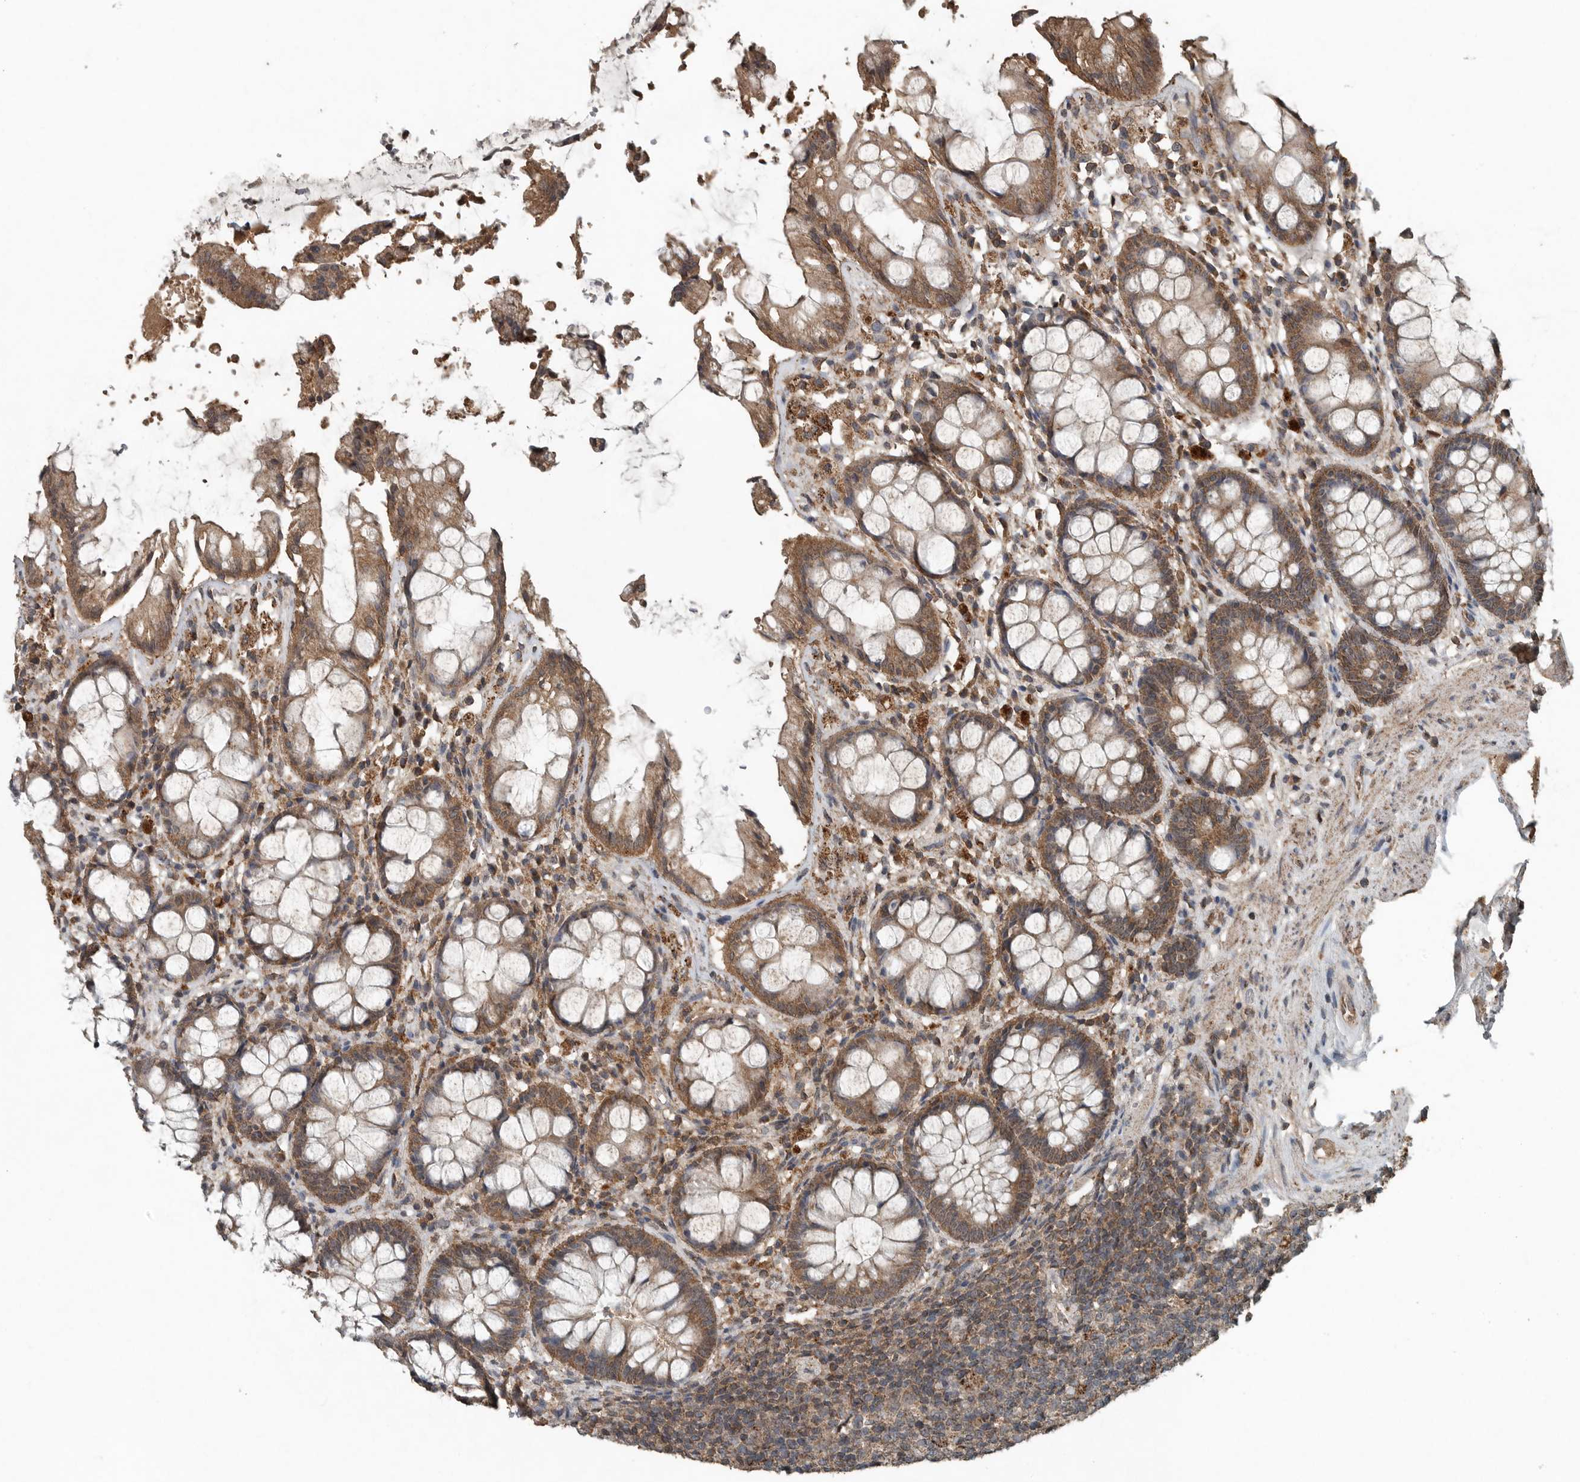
{"staining": {"intensity": "moderate", "quantity": ">75%", "location": "cytoplasmic/membranous"}, "tissue": "rectum", "cell_type": "Glandular cells", "image_type": "normal", "snomed": [{"axis": "morphology", "description": "Normal tissue, NOS"}, {"axis": "topography", "description": "Rectum"}], "caption": "Rectum stained with DAB immunohistochemistry reveals medium levels of moderate cytoplasmic/membranous positivity in approximately >75% of glandular cells. Immunohistochemistry stains the protein in brown and the nuclei are stained blue.", "gene": "IL6ST", "patient": {"sex": "male", "age": 64}}